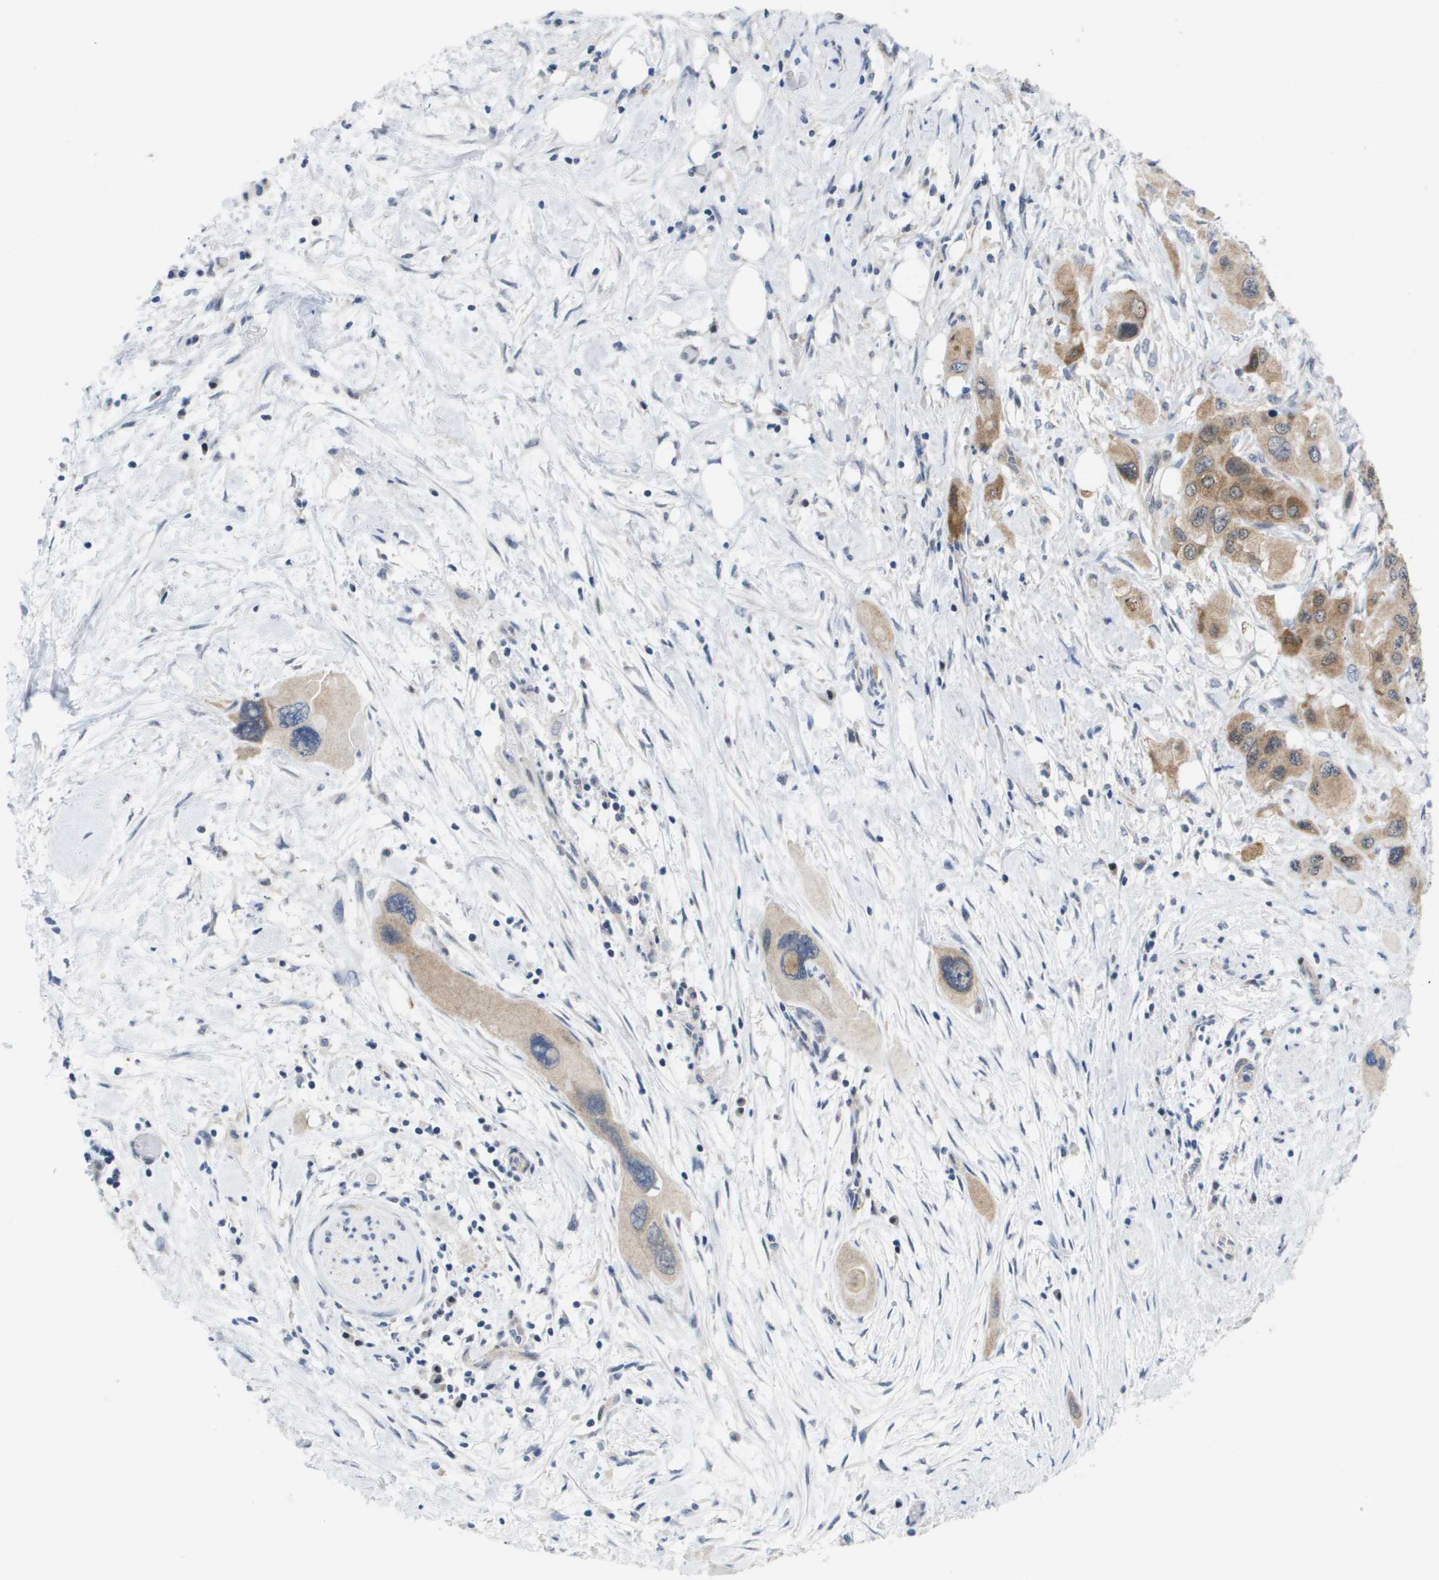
{"staining": {"intensity": "moderate", "quantity": ">75%", "location": "cytoplasmic/membranous"}, "tissue": "pancreatic cancer", "cell_type": "Tumor cells", "image_type": "cancer", "snomed": [{"axis": "morphology", "description": "Adenocarcinoma, NOS"}, {"axis": "topography", "description": "Pancreas"}], "caption": "Approximately >75% of tumor cells in human pancreatic cancer (adenocarcinoma) reveal moderate cytoplasmic/membranous protein expression as visualized by brown immunohistochemical staining.", "gene": "FKBP4", "patient": {"sex": "male", "age": 73}}